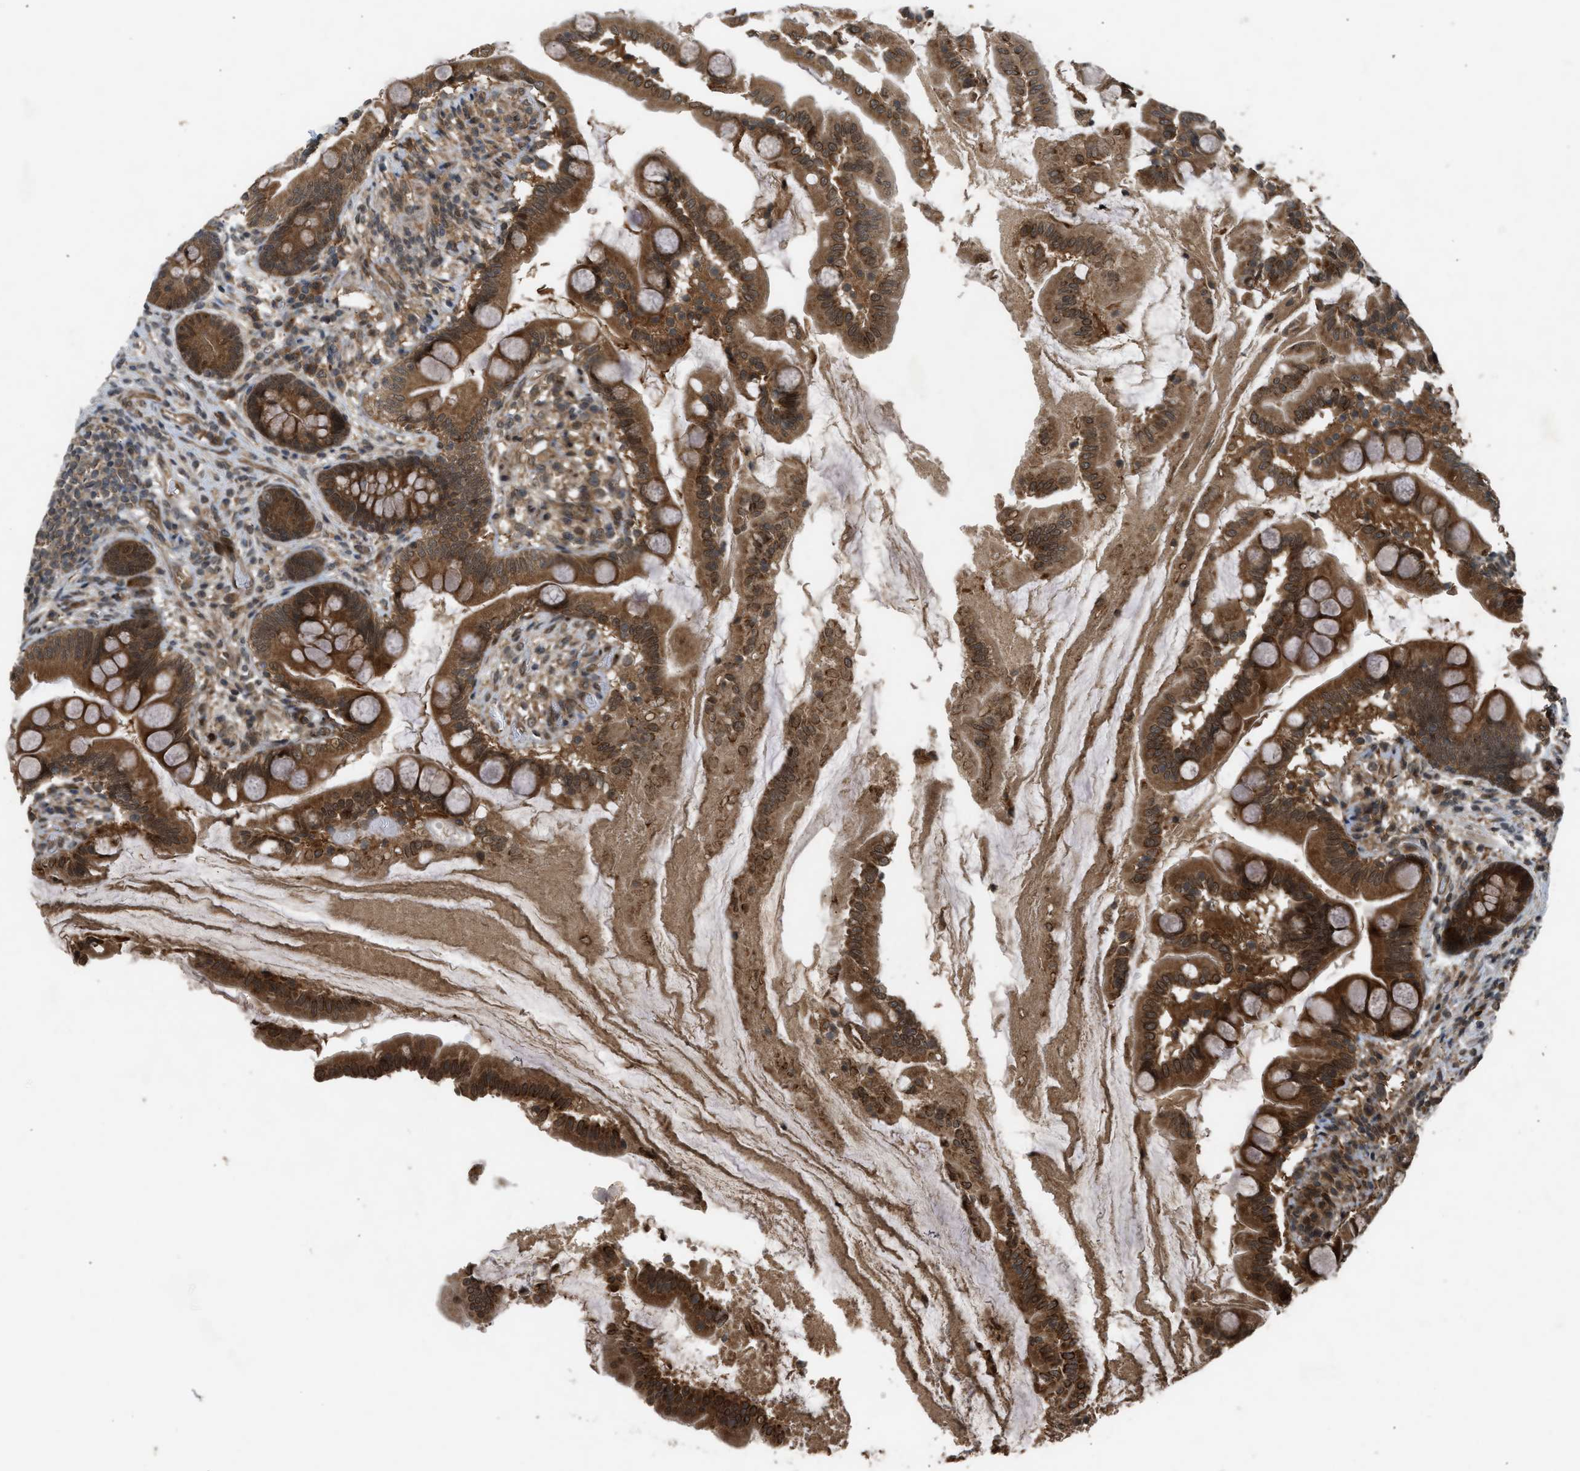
{"staining": {"intensity": "strong", "quantity": ">75%", "location": "cytoplasmic/membranous,nuclear"}, "tissue": "small intestine", "cell_type": "Glandular cells", "image_type": "normal", "snomed": [{"axis": "morphology", "description": "Normal tissue, NOS"}, {"axis": "topography", "description": "Small intestine"}], "caption": "This micrograph exhibits immunohistochemistry staining of benign human small intestine, with high strong cytoplasmic/membranous,nuclear staining in about >75% of glandular cells.", "gene": "TXNL1", "patient": {"sex": "female", "age": 56}}